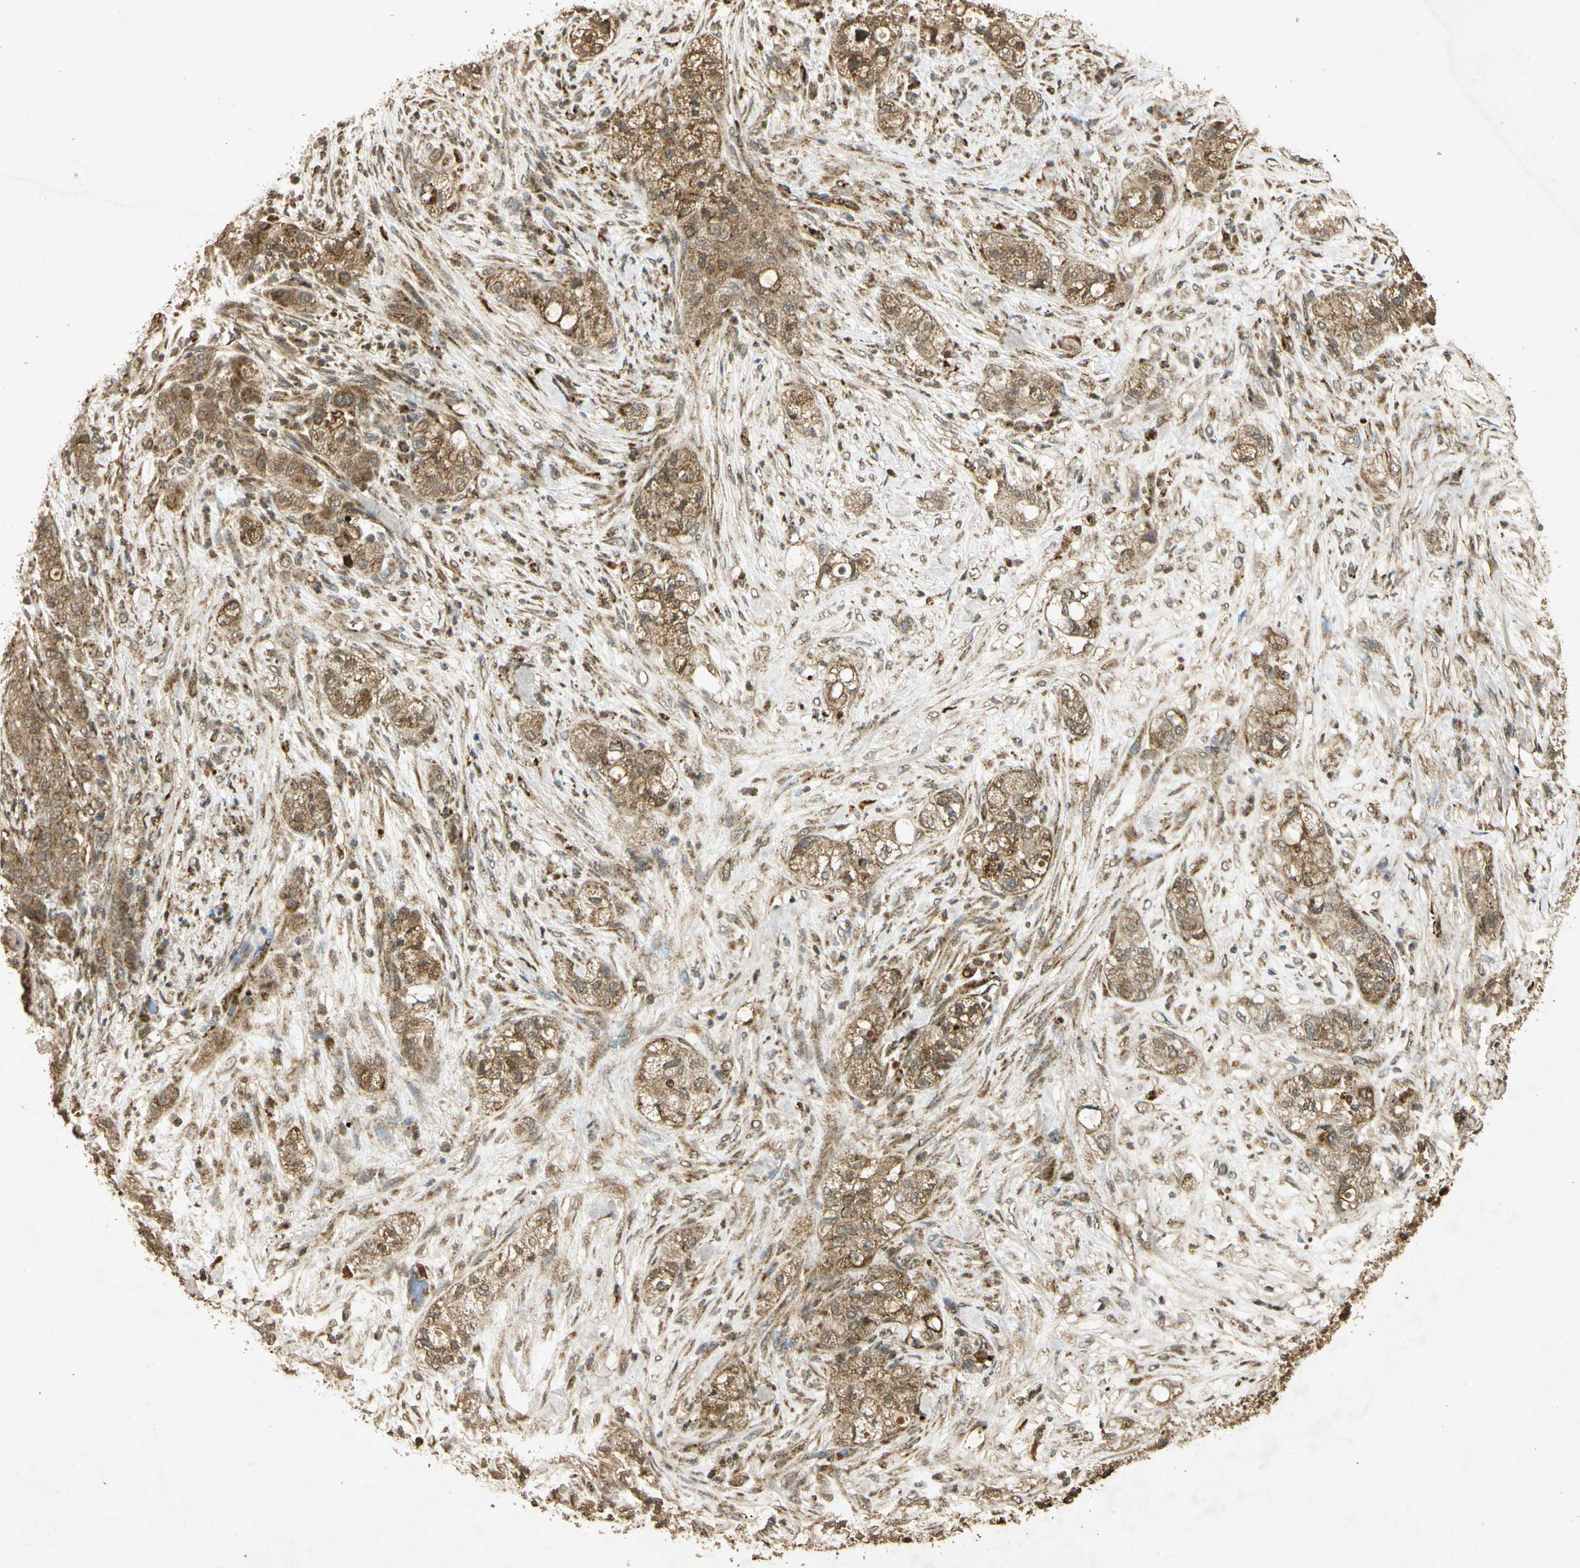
{"staining": {"intensity": "moderate", "quantity": ">75%", "location": "cytoplasmic/membranous"}, "tissue": "pancreatic cancer", "cell_type": "Tumor cells", "image_type": "cancer", "snomed": [{"axis": "morphology", "description": "Adenocarcinoma, NOS"}, {"axis": "topography", "description": "Pancreas"}], "caption": "A micrograph of human pancreatic cancer stained for a protein reveals moderate cytoplasmic/membranous brown staining in tumor cells. Immunohistochemistry stains the protein of interest in brown and the nuclei are stained blue.", "gene": "PRDX3", "patient": {"sex": "female", "age": 78}}